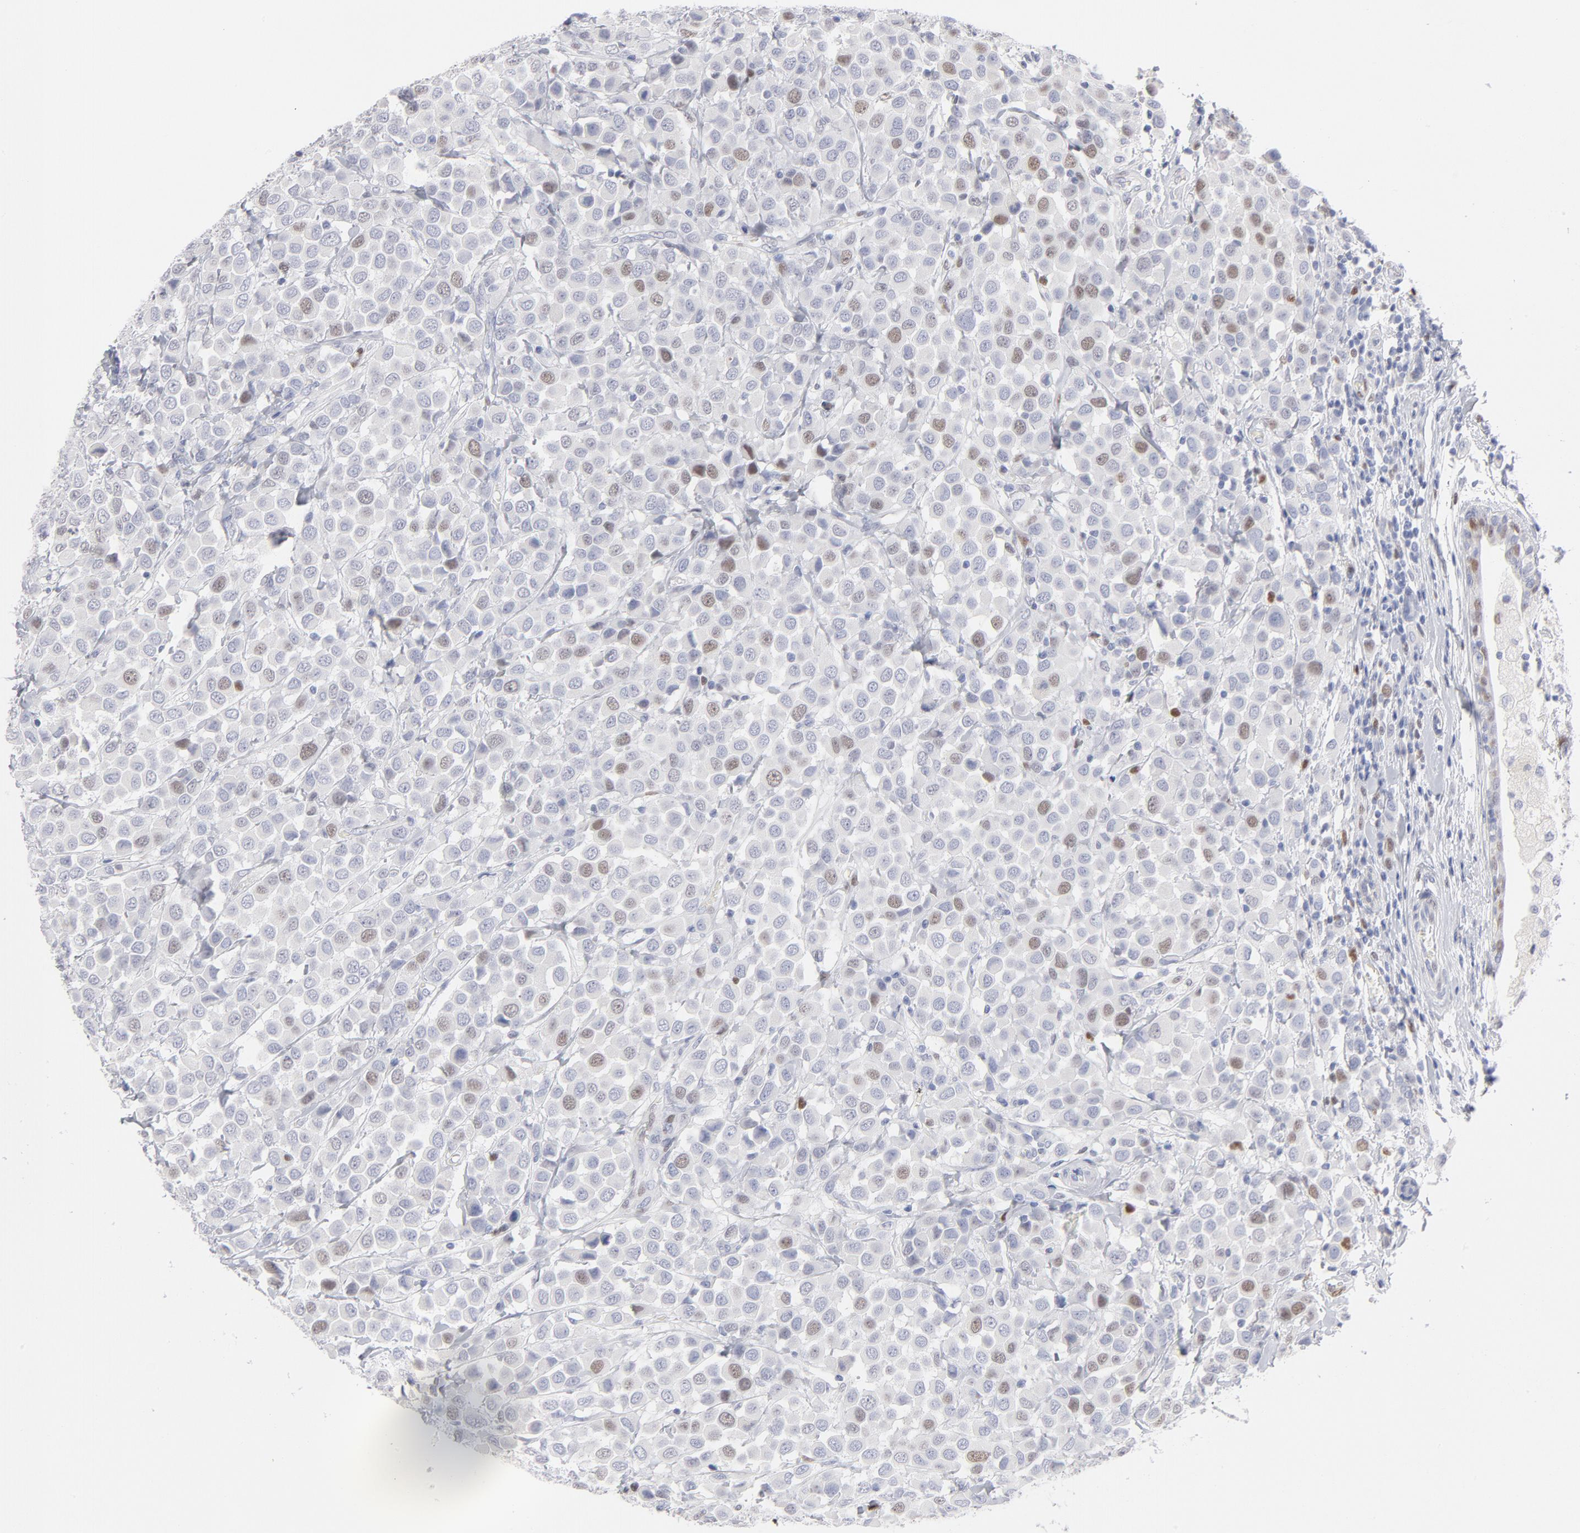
{"staining": {"intensity": "moderate", "quantity": "<25%", "location": "nuclear"}, "tissue": "breast cancer", "cell_type": "Tumor cells", "image_type": "cancer", "snomed": [{"axis": "morphology", "description": "Duct carcinoma"}, {"axis": "topography", "description": "Breast"}], "caption": "The histopathology image reveals immunohistochemical staining of breast cancer (invasive ductal carcinoma). There is moderate nuclear expression is identified in about <25% of tumor cells. Nuclei are stained in blue.", "gene": "MCM7", "patient": {"sex": "female", "age": 61}}